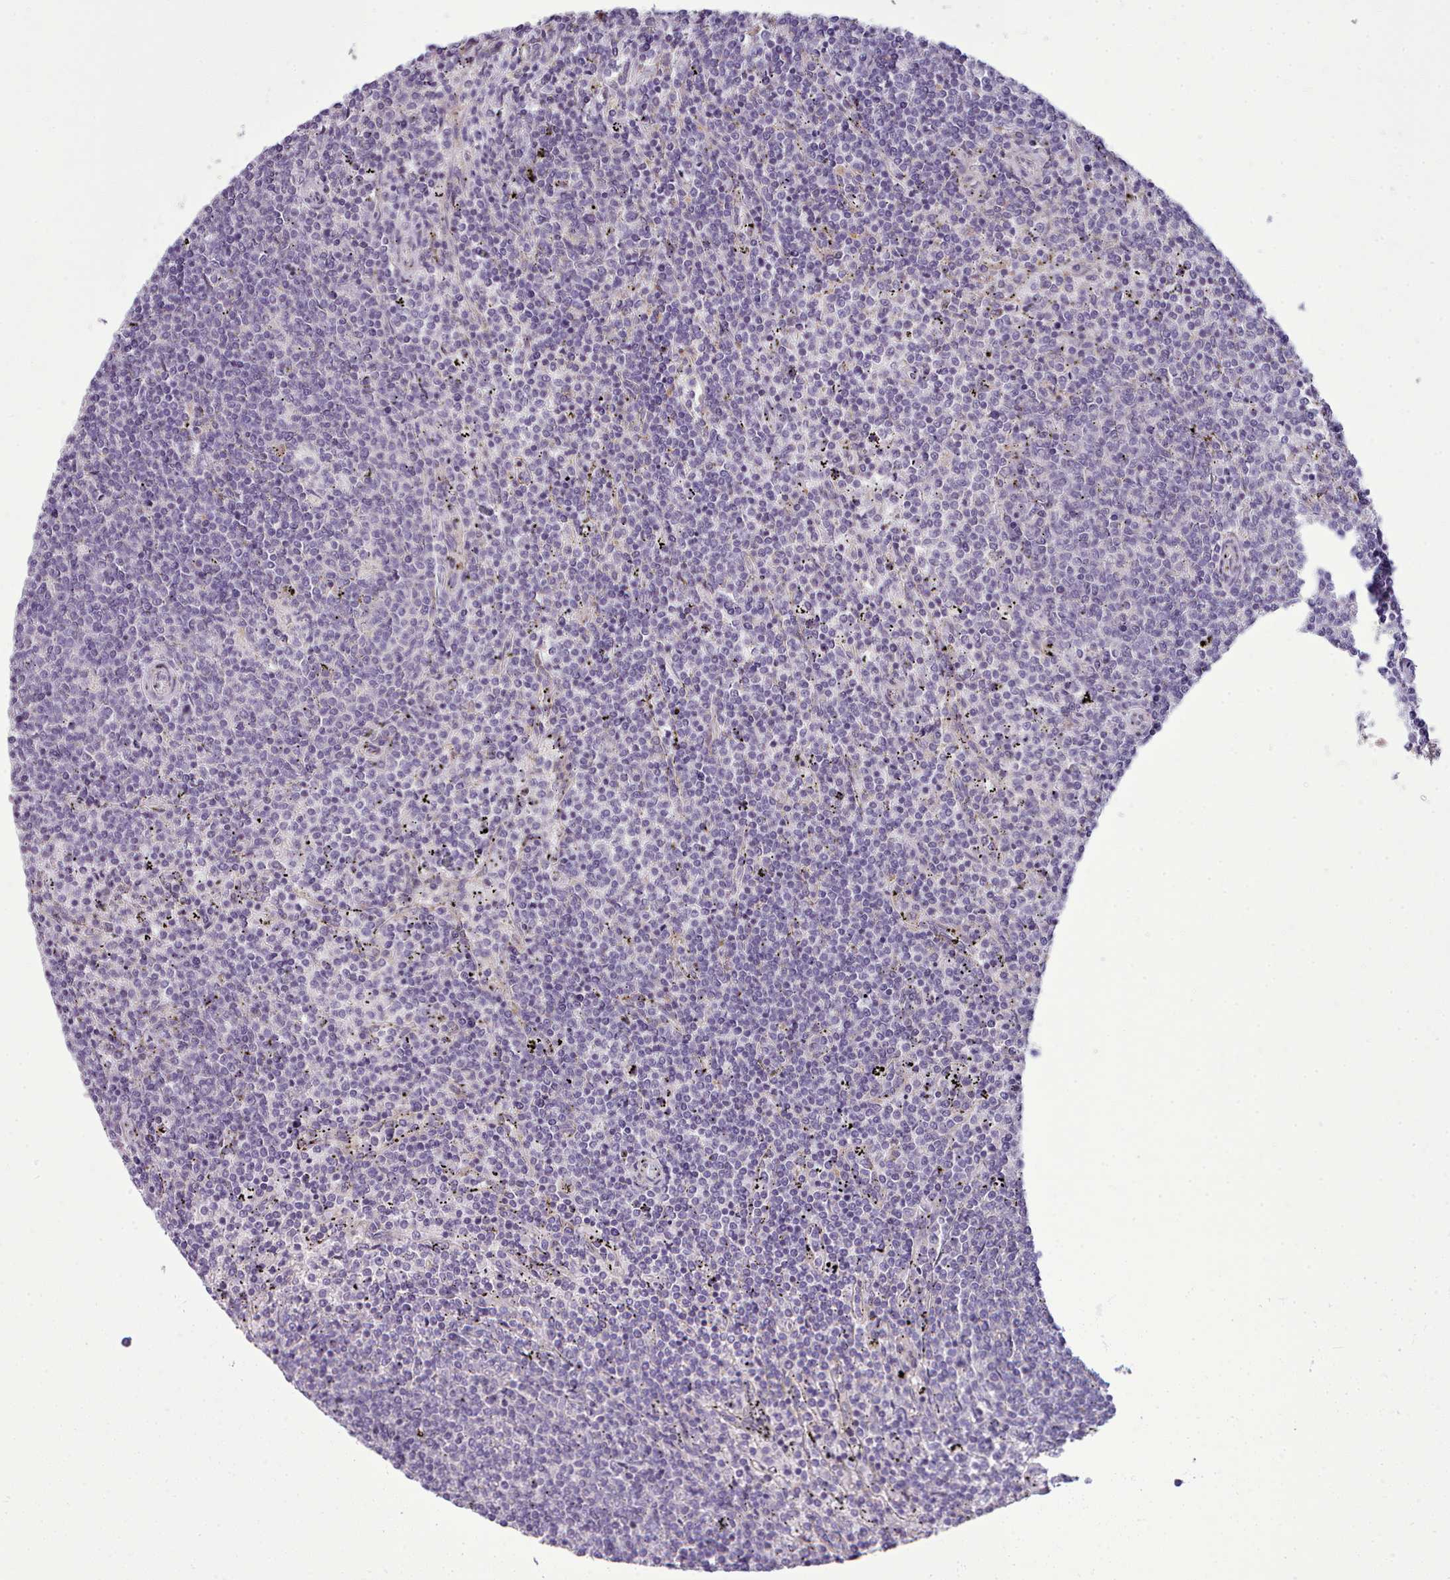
{"staining": {"intensity": "negative", "quantity": "none", "location": "none"}, "tissue": "lymphoma", "cell_type": "Tumor cells", "image_type": "cancer", "snomed": [{"axis": "morphology", "description": "Malignant lymphoma, non-Hodgkin's type, Low grade"}, {"axis": "topography", "description": "Spleen"}], "caption": "Immunohistochemical staining of human lymphoma displays no significant staining in tumor cells.", "gene": "MYRFL", "patient": {"sex": "female", "age": 50}}